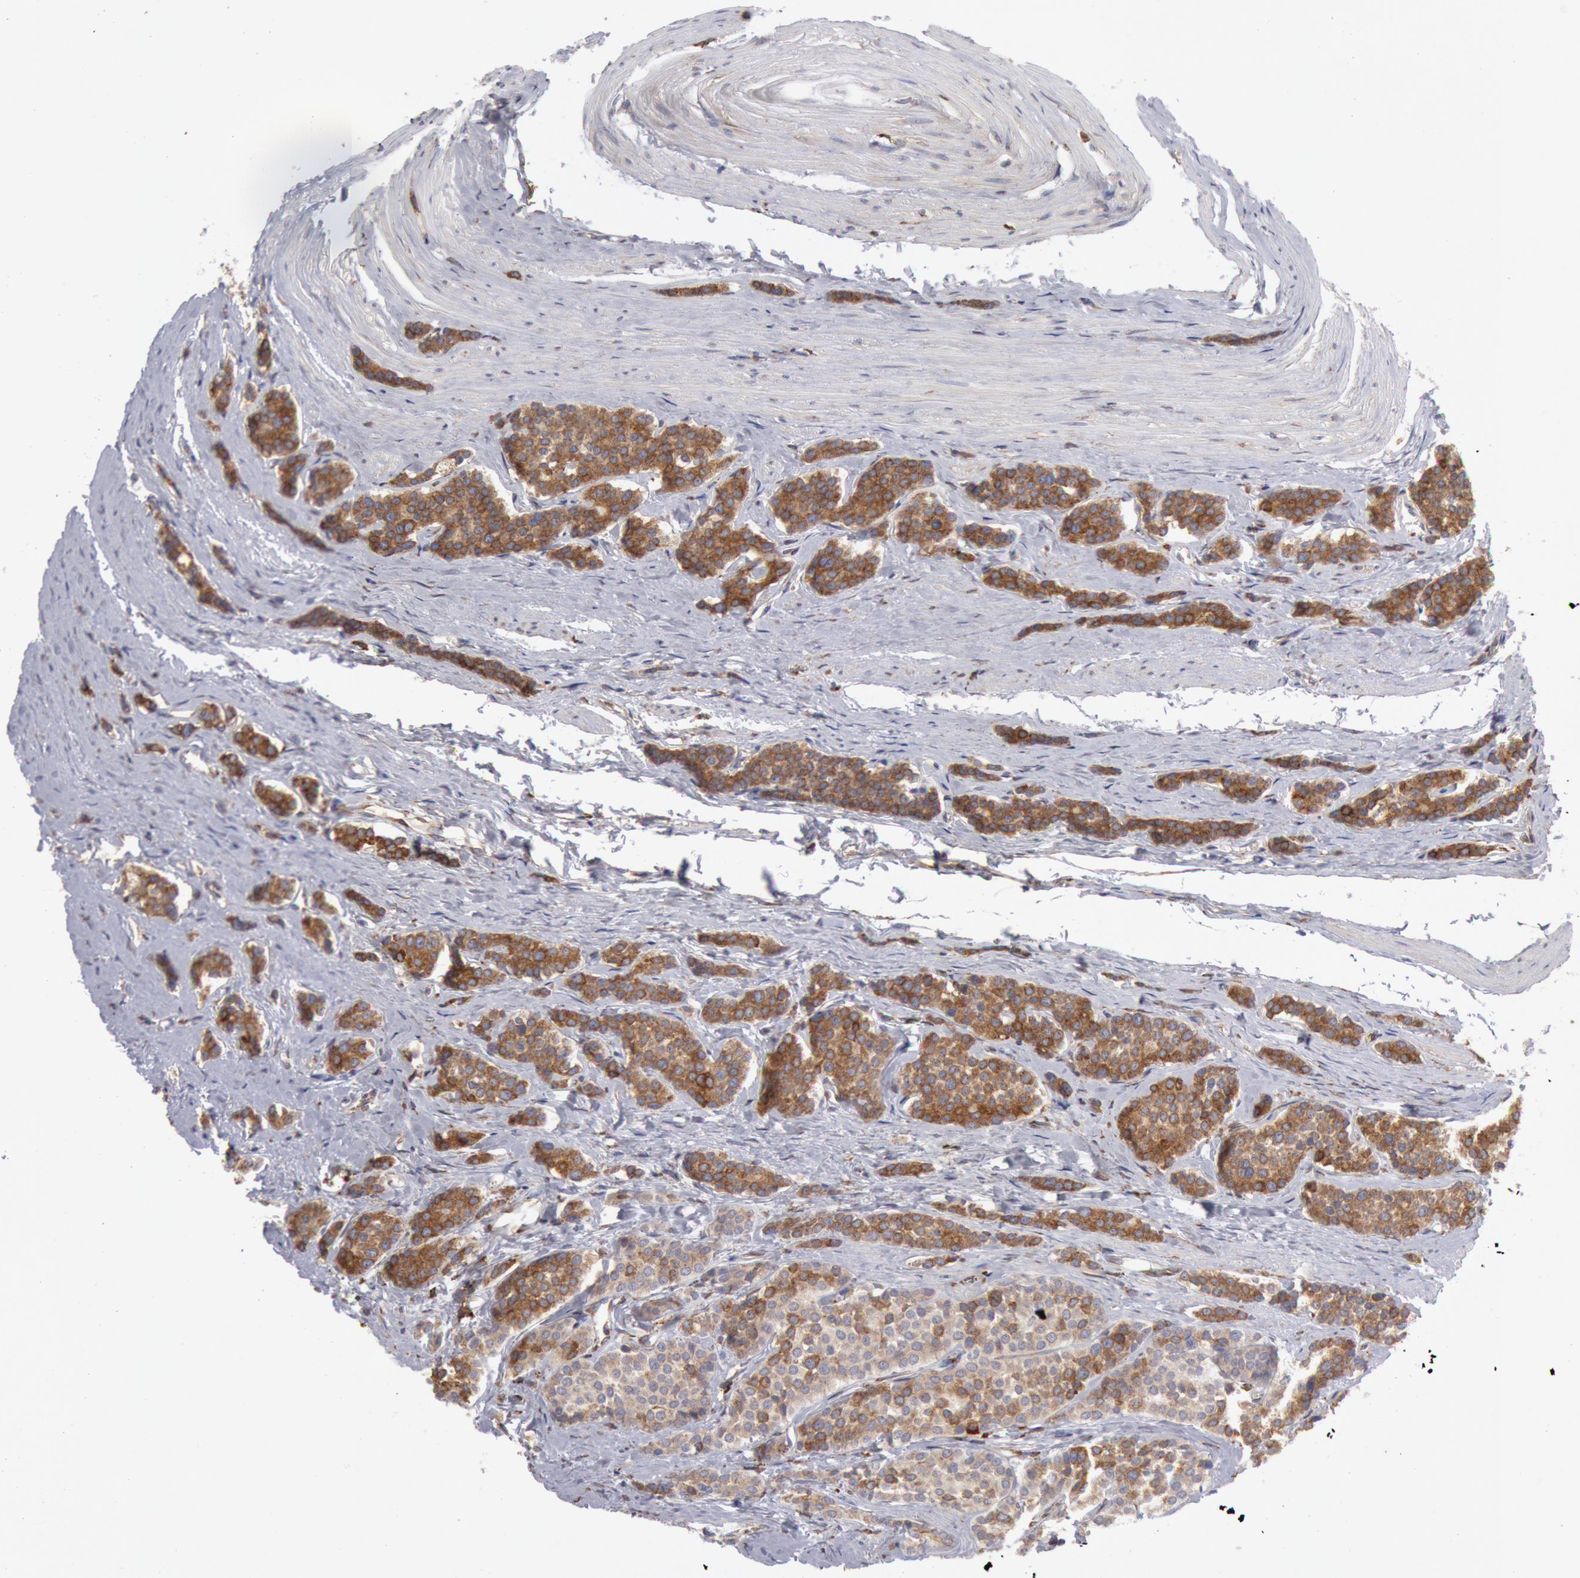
{"staining": {"intensity": "moderate", "quantity": ">75%", "location": "cytoplasmic/membranous"}, "tissue": "carcinoid", "cell_type": "Tumor cells", "image_type": "cancer", "snomed": [{"axis": "morphology", "description": "Carcinoid, malignant, NOS"}, {"axis": "topography", "description": "Small intestine"}], "caption": "Immunohistochemistry (DAB) staining of human carcinoid demonstrates moderate cytoplasmic/membranous protein positivity in approximately >75% of tumor cells.", "gene": "ERP44", "patient": {"sex": "male", "age": 60}}